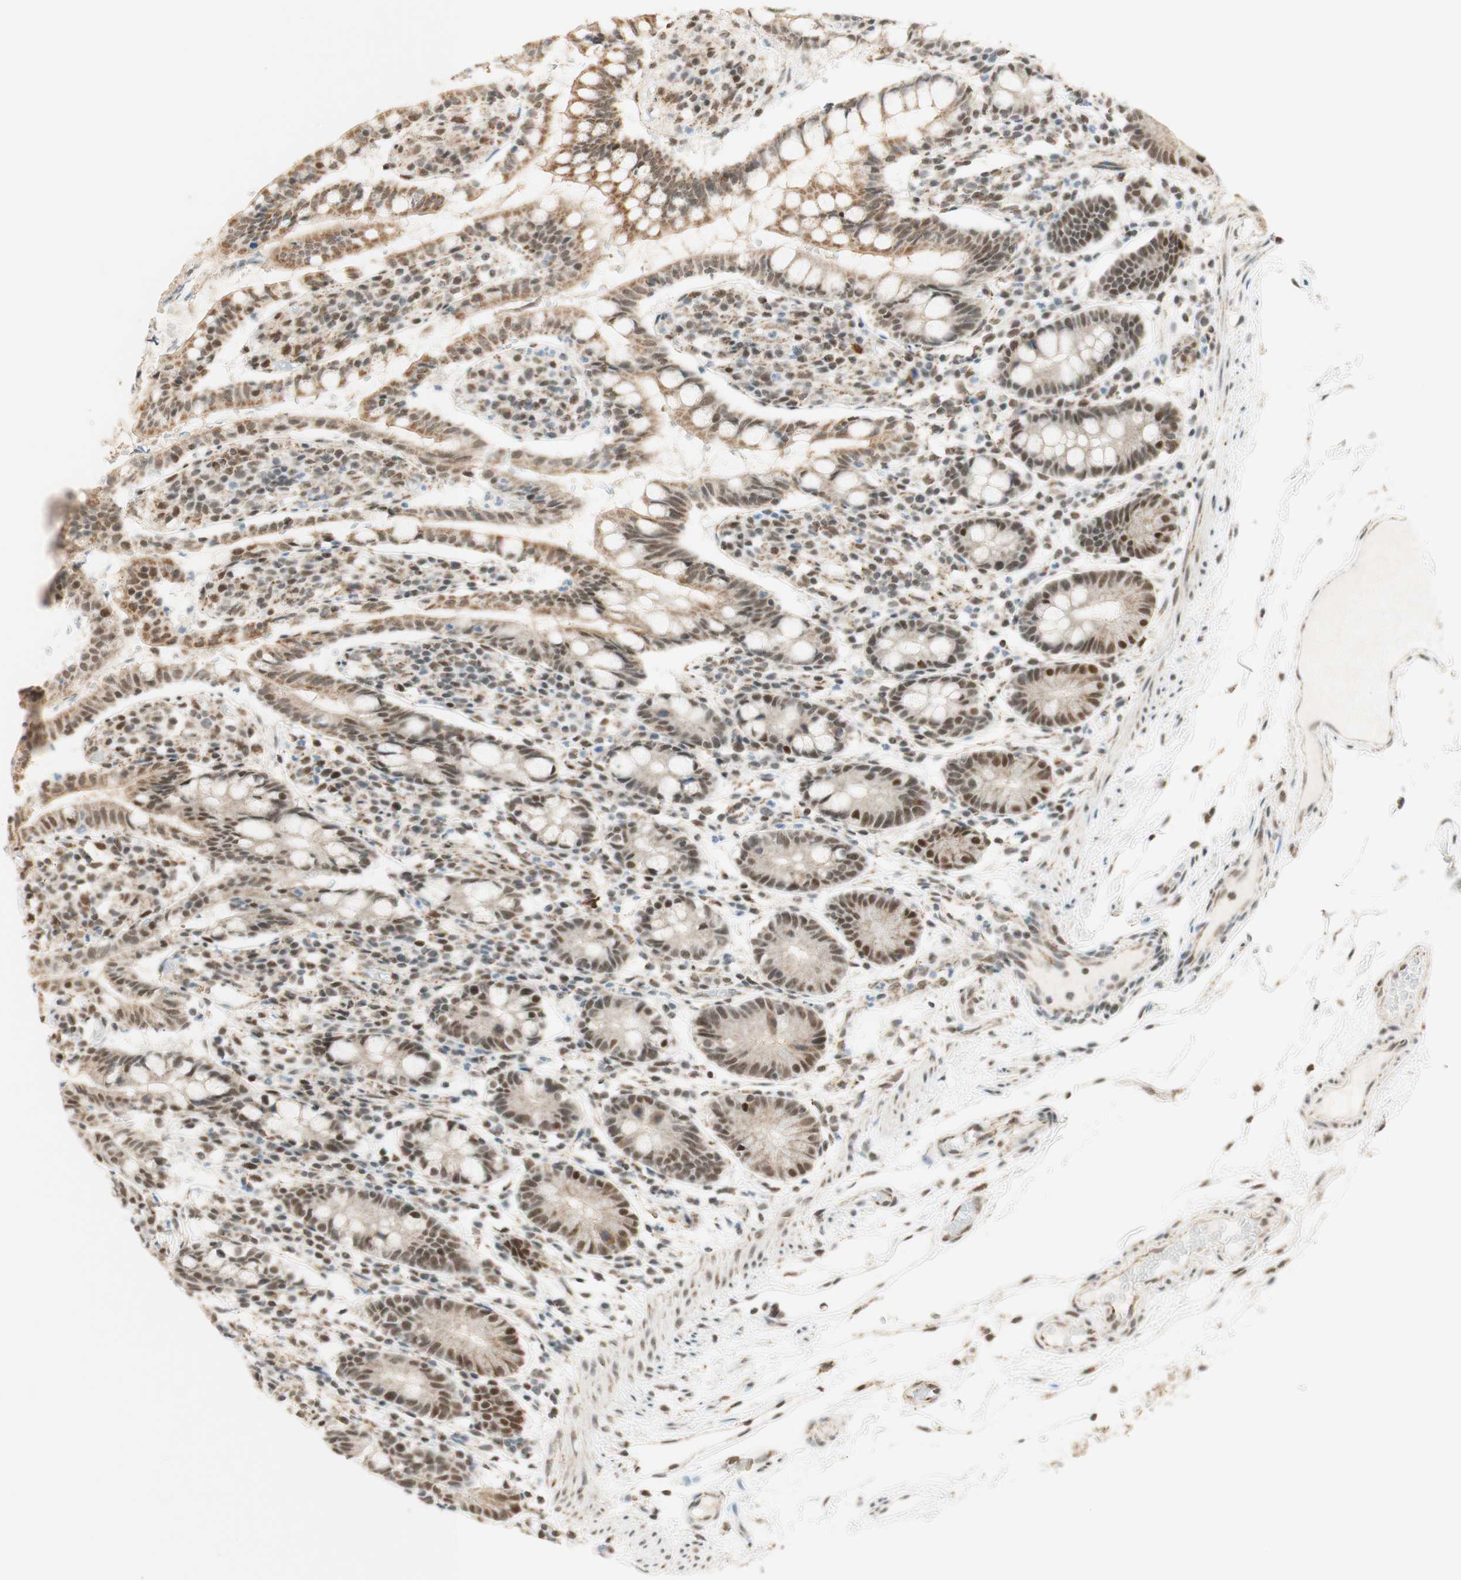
{"staining": {"intensity": "moderate", "quantity": ">75%", "location": "cytoplasmic/membranous,nuclear"}, "tissue": "small intestine", "cell_type": "Glandular cells", "image_type": "normal", "snomed": [{"axis": "morphology", "description": "Normal tissue, NOS"}, {"axis": "morphology", "description": "Cystadenocarcinoma, serous, Metastatic site"}, {"axis": "topography", "description": "Small intestine"}], "caption": "High-magnification brightfield microscopy of normal small intestine stained with DAB (3,3'-diaminobenzidine) (brown) and counterstained with hematoxylin (blue). glandular cells exhibit moderate cytoplasmic/membranous,nuclear staining is present in about>75% of cells. (Stains: DAB (3,3'-diaminobenzidine) in brown, nuclei in blue, Microscopy: brightfield microscopy at high magnification).", "gene": "ZNF782", "patient": {"sex": "female", "age": 61}}